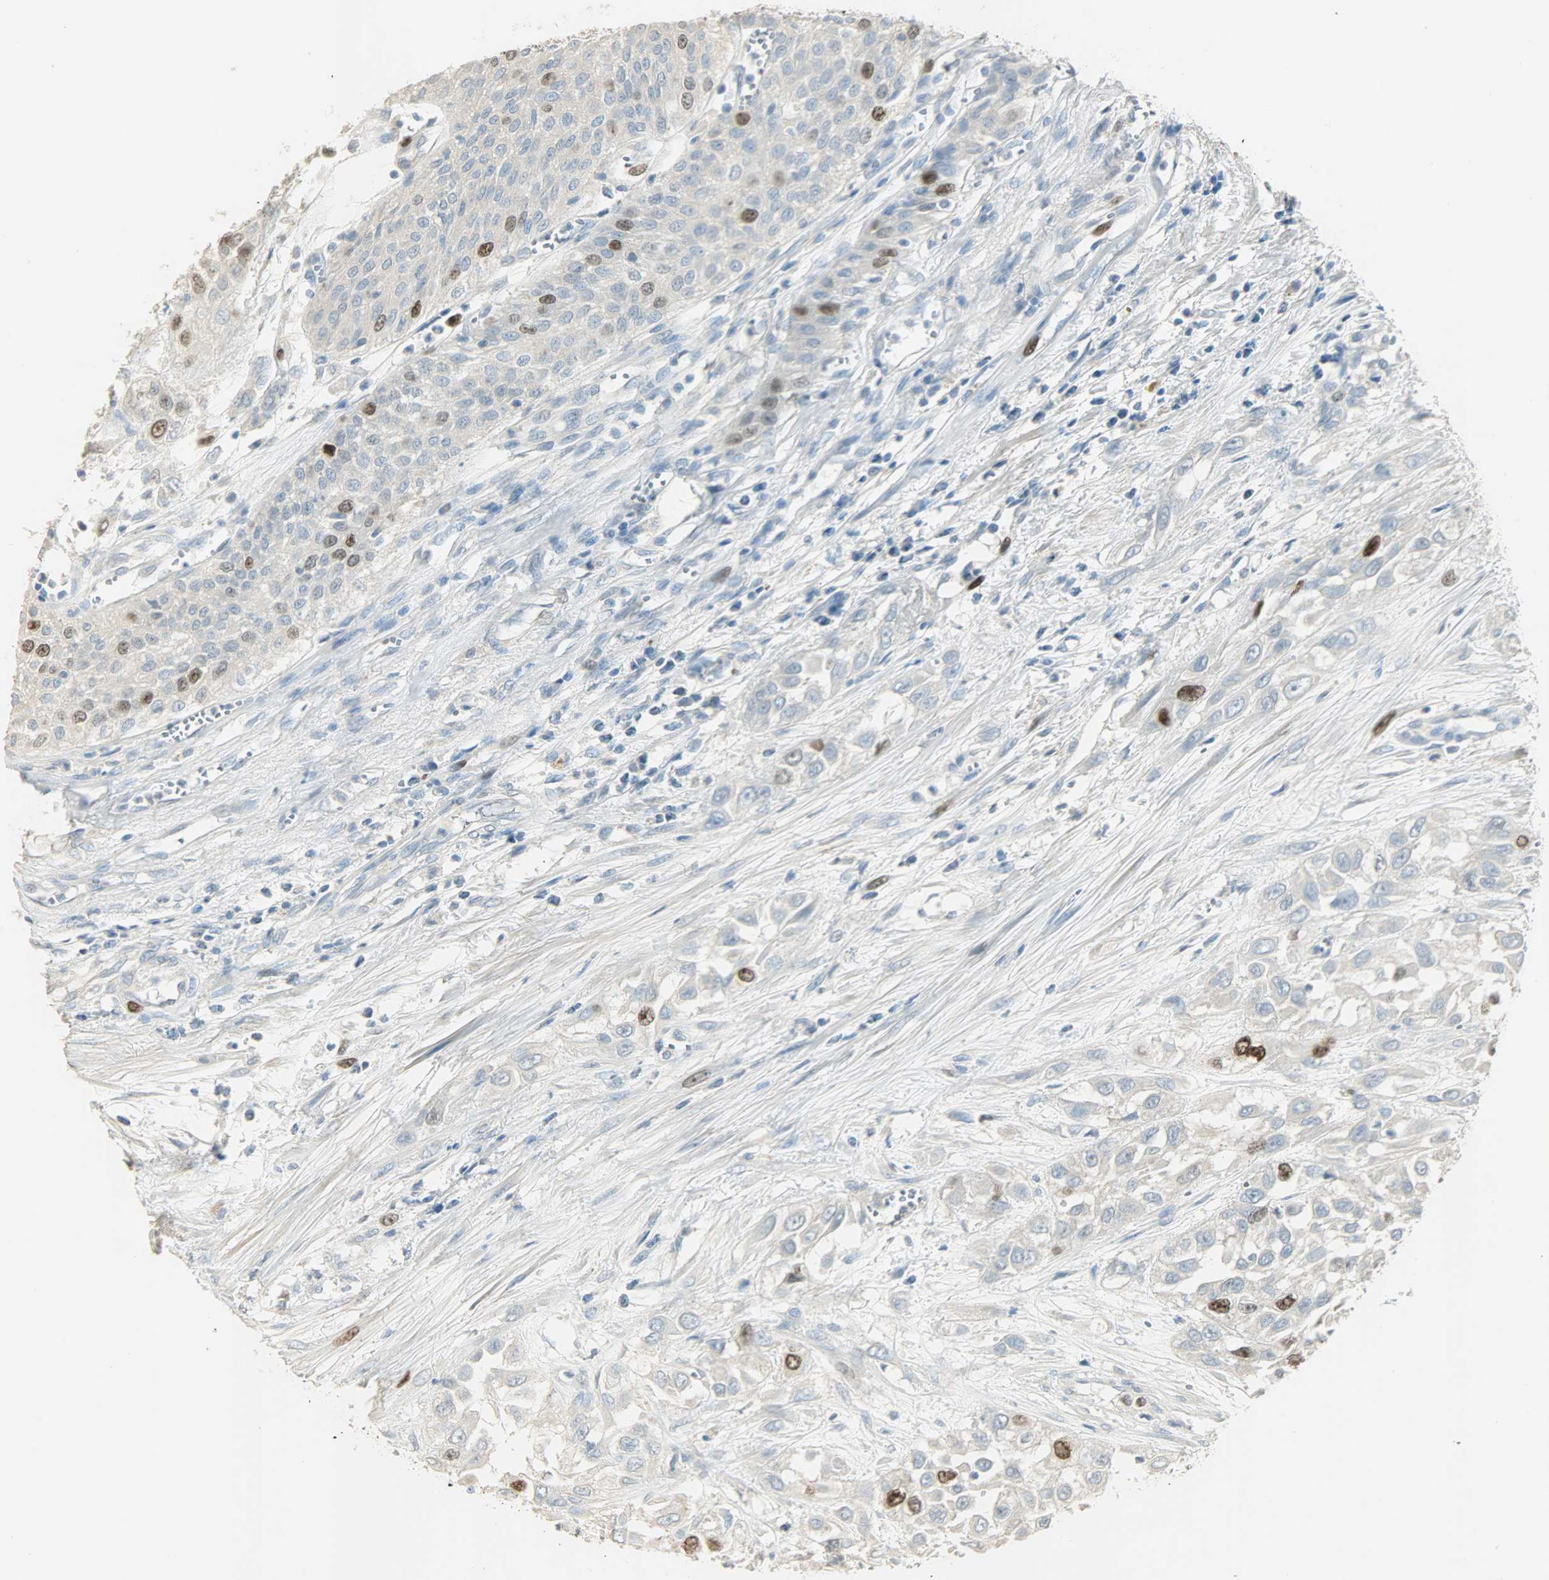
{"staining": {"intensity": "strong", "quantity": "<25%", "location": "cytoplasmic/membranous,nuclear"}, "tissue": "urothelial cancer", "cell_type": "Tumor cells", "image_type": "cancer", "snomed": [{"axis": "morphology", "description": "Urothelial carcinoma, High grade"}, {"axis": "topography", "description": "Urinary bladder"}], "caption": "High-grade urothelial carcinoma stained with DAB (3,3'-diaminobenzidine) immunohistochemistry reveals medium levels of strong cytoplasmic/membranous and nuclear staining in about <25% of tumor cells.", "gene": "TPX2", "patient": {"sex": "male", "age": 57}}